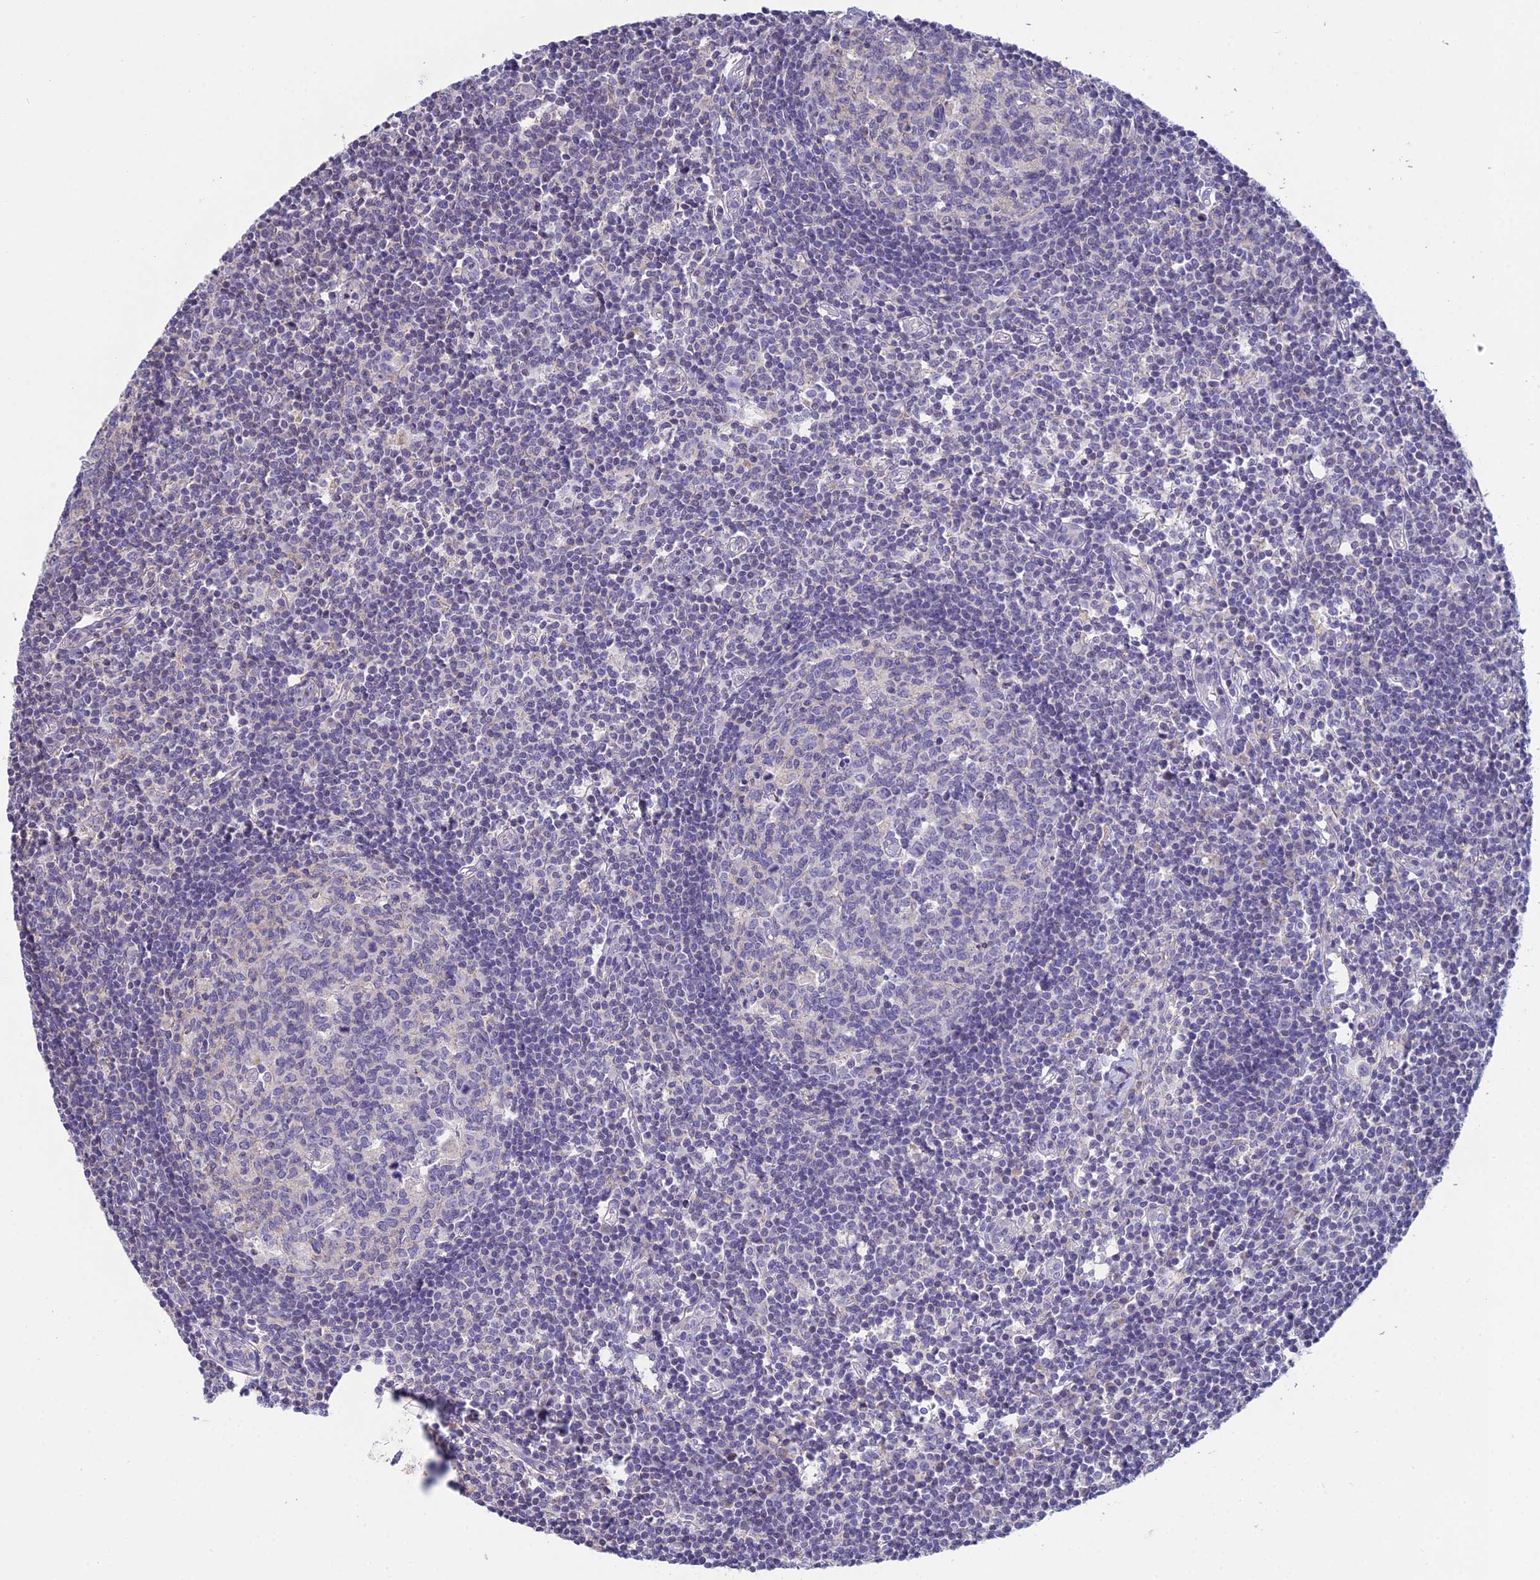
{"staining": {"intensity": "negative", "quantity": "none", "location": "none"}, "tissue": "lymph node", "cell_type": "Germinal center cells", "image_type": "normal", "snomed": [{"axis": "morphology", "description": "Normal tissue, NOS"}, {"axis": "topography", "description": "Lymph node"}], "caption": "High magnification brightfield microscopy of unremarkable lymph node stained with DAB (brown) and counterstained with hematoxylin (blue): germinal center cells show no significant expression. (Brightfield microscopy of DAB immunohistochemistry (IHC) at high magnification).", "gene": "CFAP206", "patient": {"sex": "female", "age": 55}}